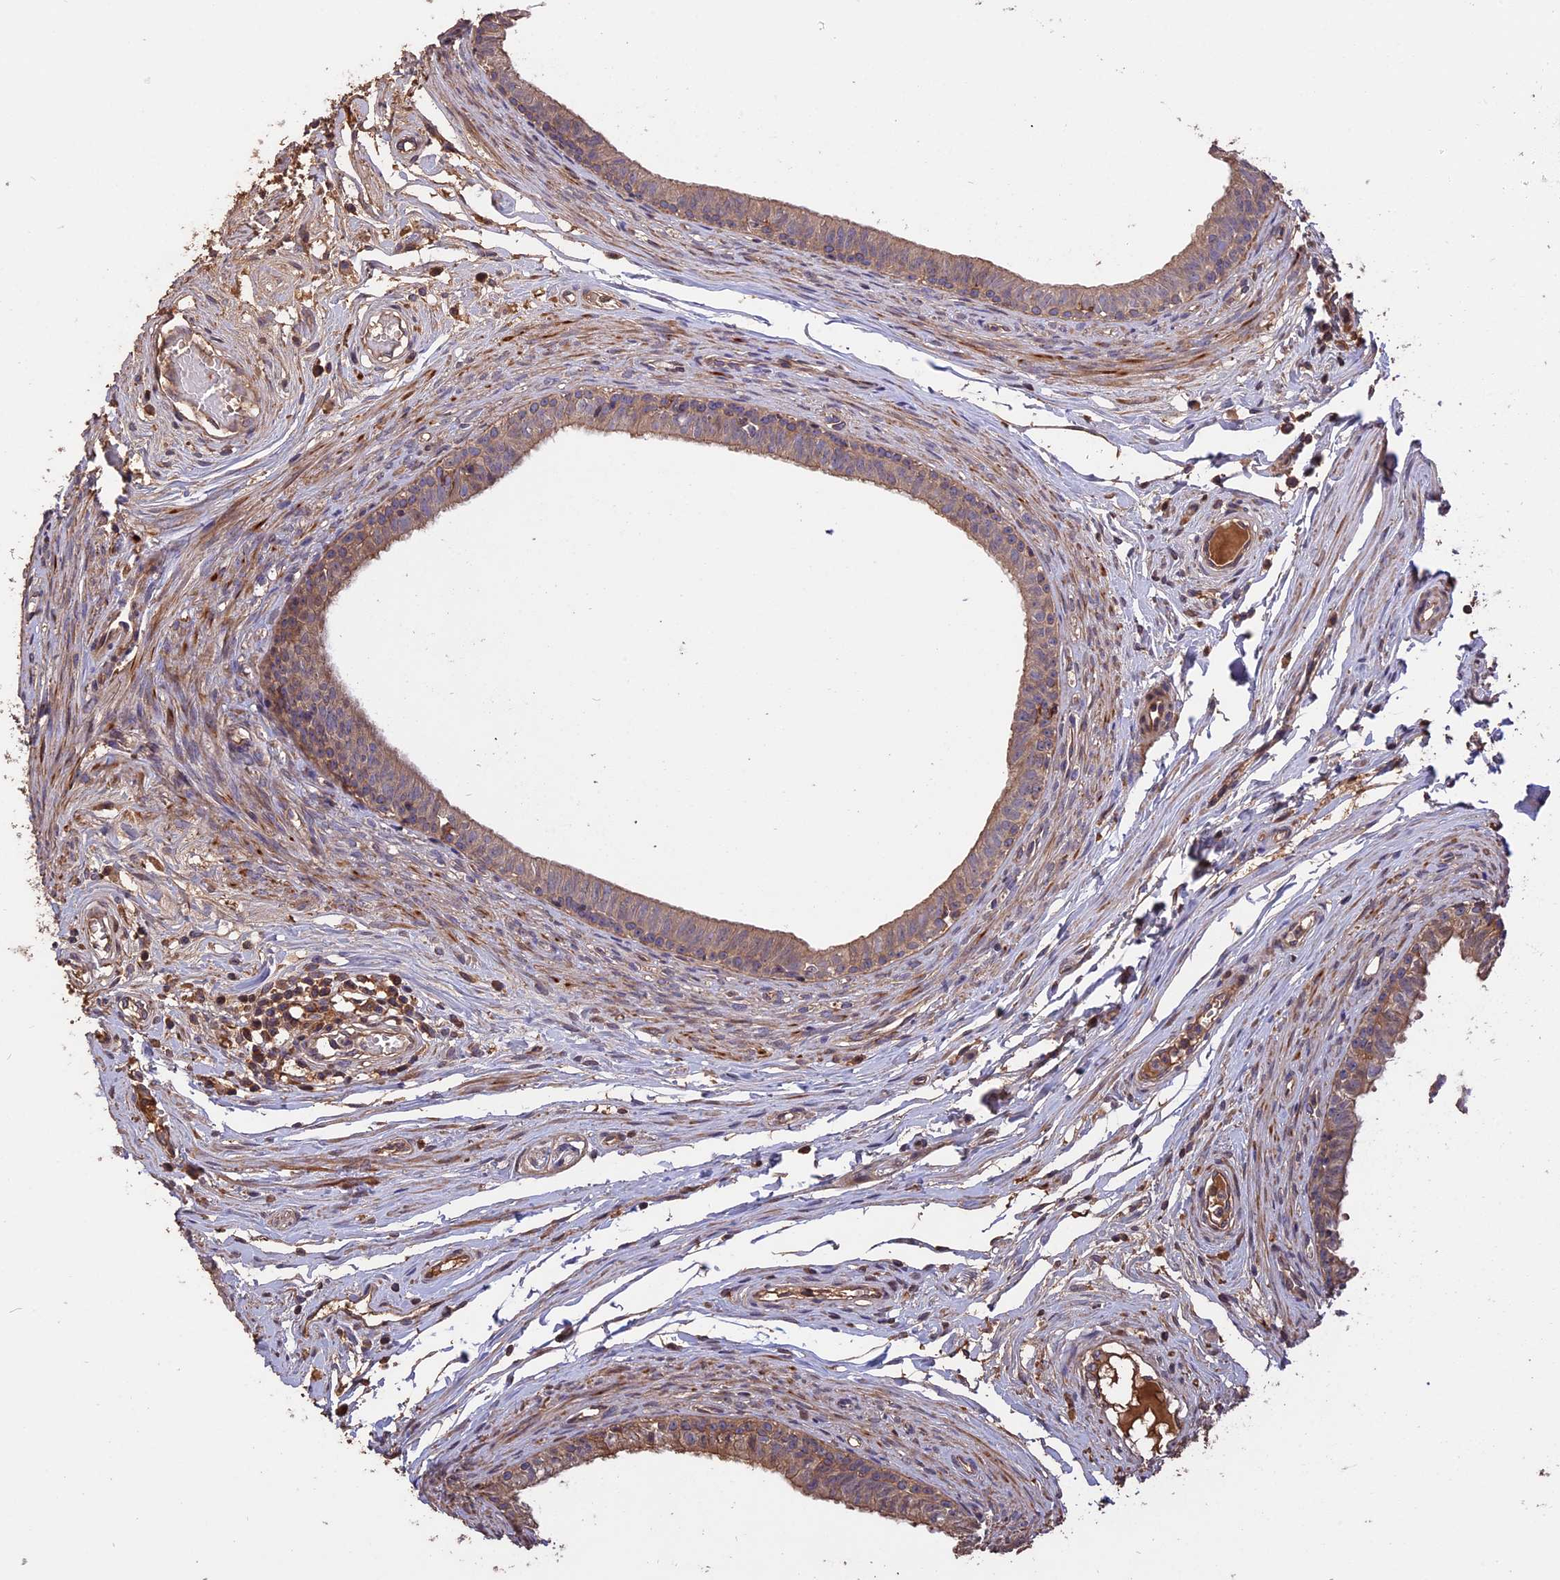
{"staining": {"intensity": "weak", "quantity": "25%-75%", "location": "cytoplasmic/membranous"}, "tissue": "epididymis", "cell_type": "Glandular cells", "image_type": "normal", "snomed": [{"axis": "morphology", "description": "Normal tissue, NOS"}, {"axis": "topography", "description": "Epididymis, spermatic cord, NOS"}], "caption": "A brown stain labels weak cytoplasmic/membranous expression of a protein in glandular cells of normal epididymis. The staining was performed using DAB (3,3'-diaminobenzidine), with brown indicating positive protein expression. Nuclei are stained blue with hematoxylin.", "gene": "RASAL1", "patient": {"sex": "male", "age": 22}}